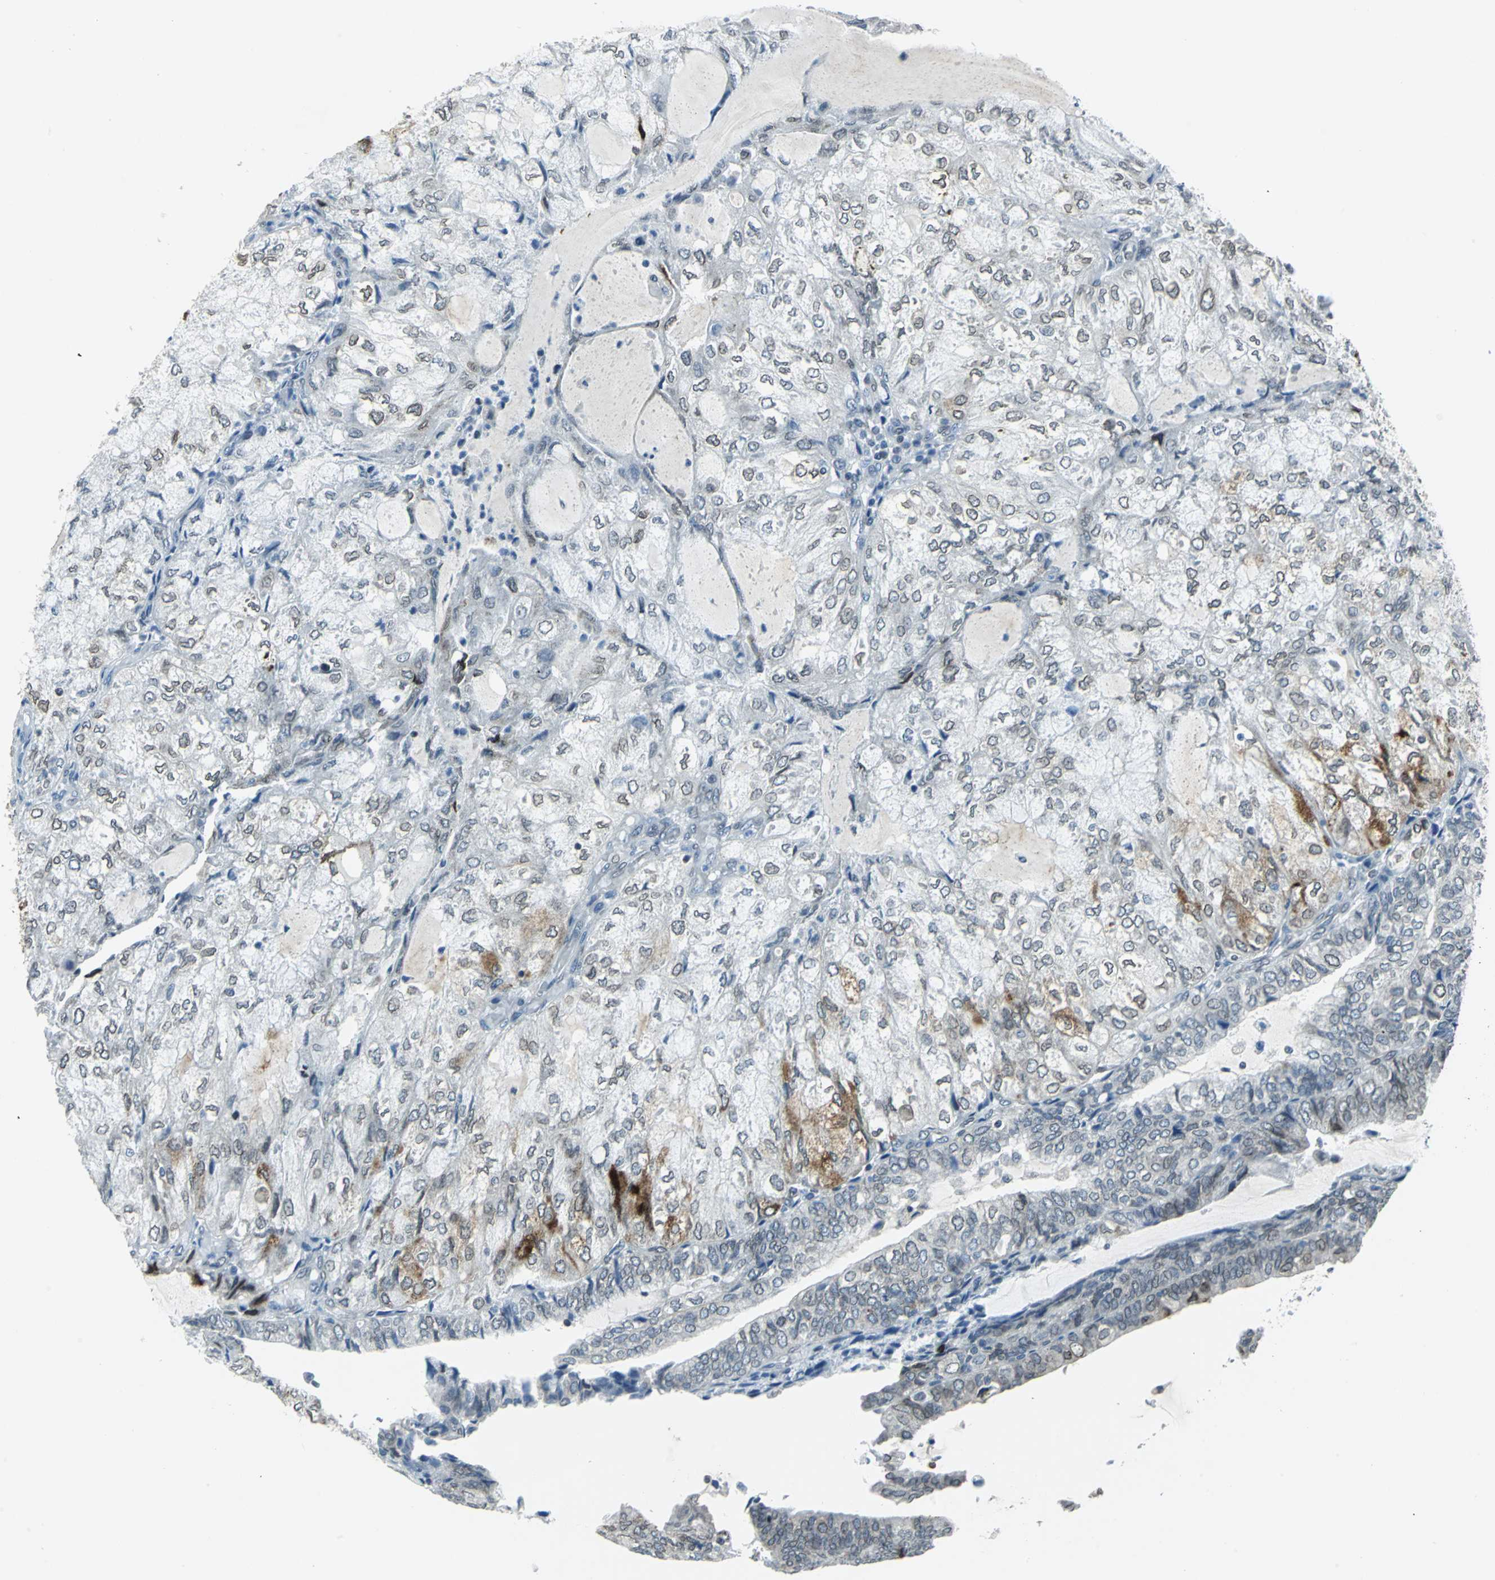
{"staining": {"intensity": "weak", "quantity": "<25%", "location": "cytoplasmic/membranous,nuclear"}, "tissue": "endometrial cancer", "cell_type": "Tumor cells", "image_type": "cancer", "snomed": [{"axis": "morphology", "description": "Adenocarcinoma, NOS"}, {"axis": "topography", "description": "Endometrium"}], "caption": "A high-resolution micrograph shows immunohistochemistry staining of adenocarcinoma (endometrial), which displays no significant staining in tumor cells.", "gene": "SNUPN", "patient": {"sex": "female", "age": 81}}